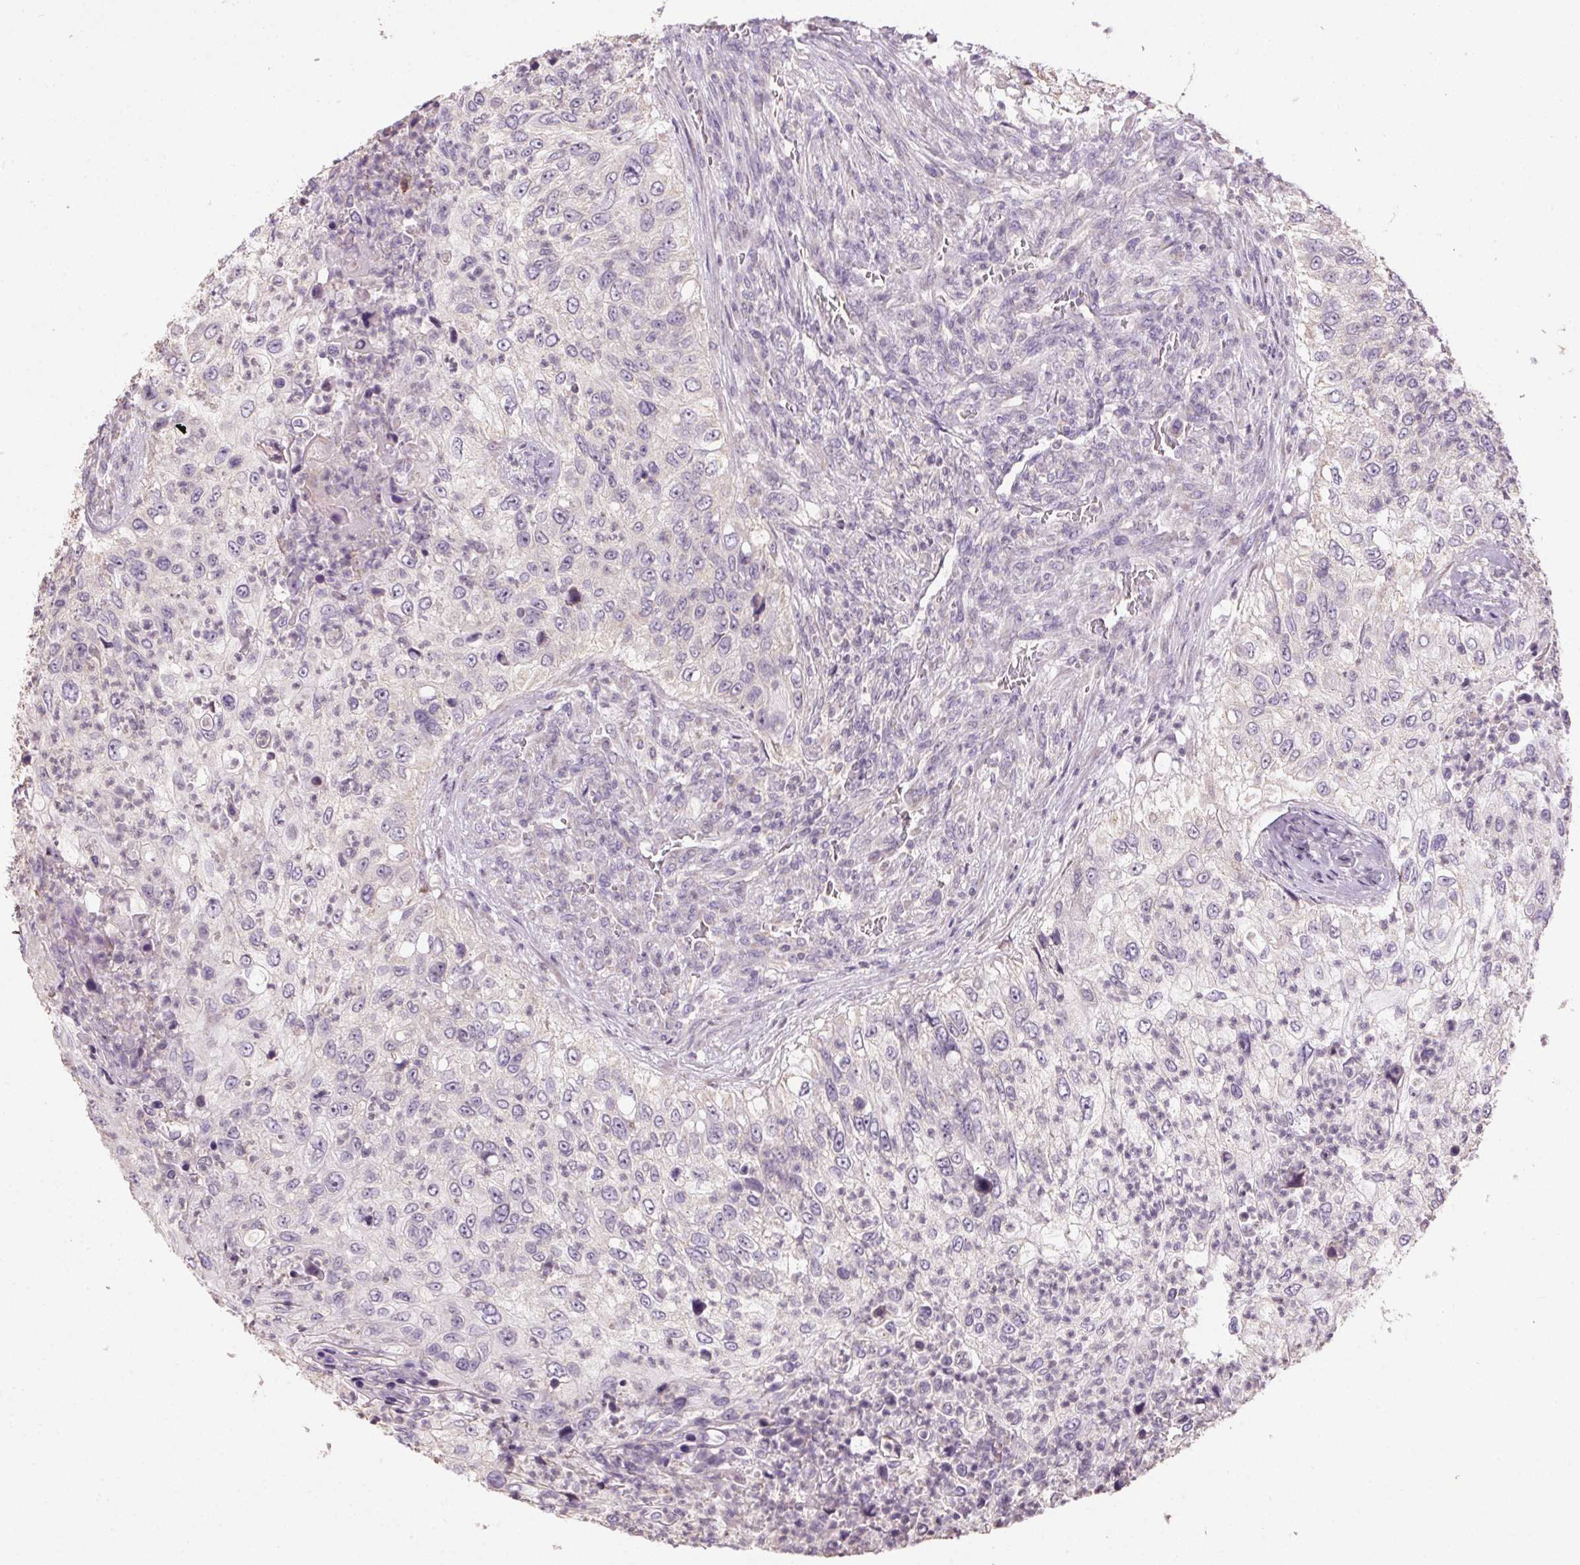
{"staining": {"intensity": "negative", "quantity": "none", "location": "none"}, "tissue": "urothelial cancer", "cell_type": "Tumor cells", "image_type": "cancer", "snomed": [{"axis": "morphology", "description": "Urothelial carcinoma, High grade"}, {"axis": "topography", "description": "Urinary bladder"}], "caption": "Immunohistochemistry (IHC) of urothelial carcinoma (high-grade) exhibits no staining in tumor cells.", "gene": "SPACA9", "patient": {"sex": "female", "age": 60}}